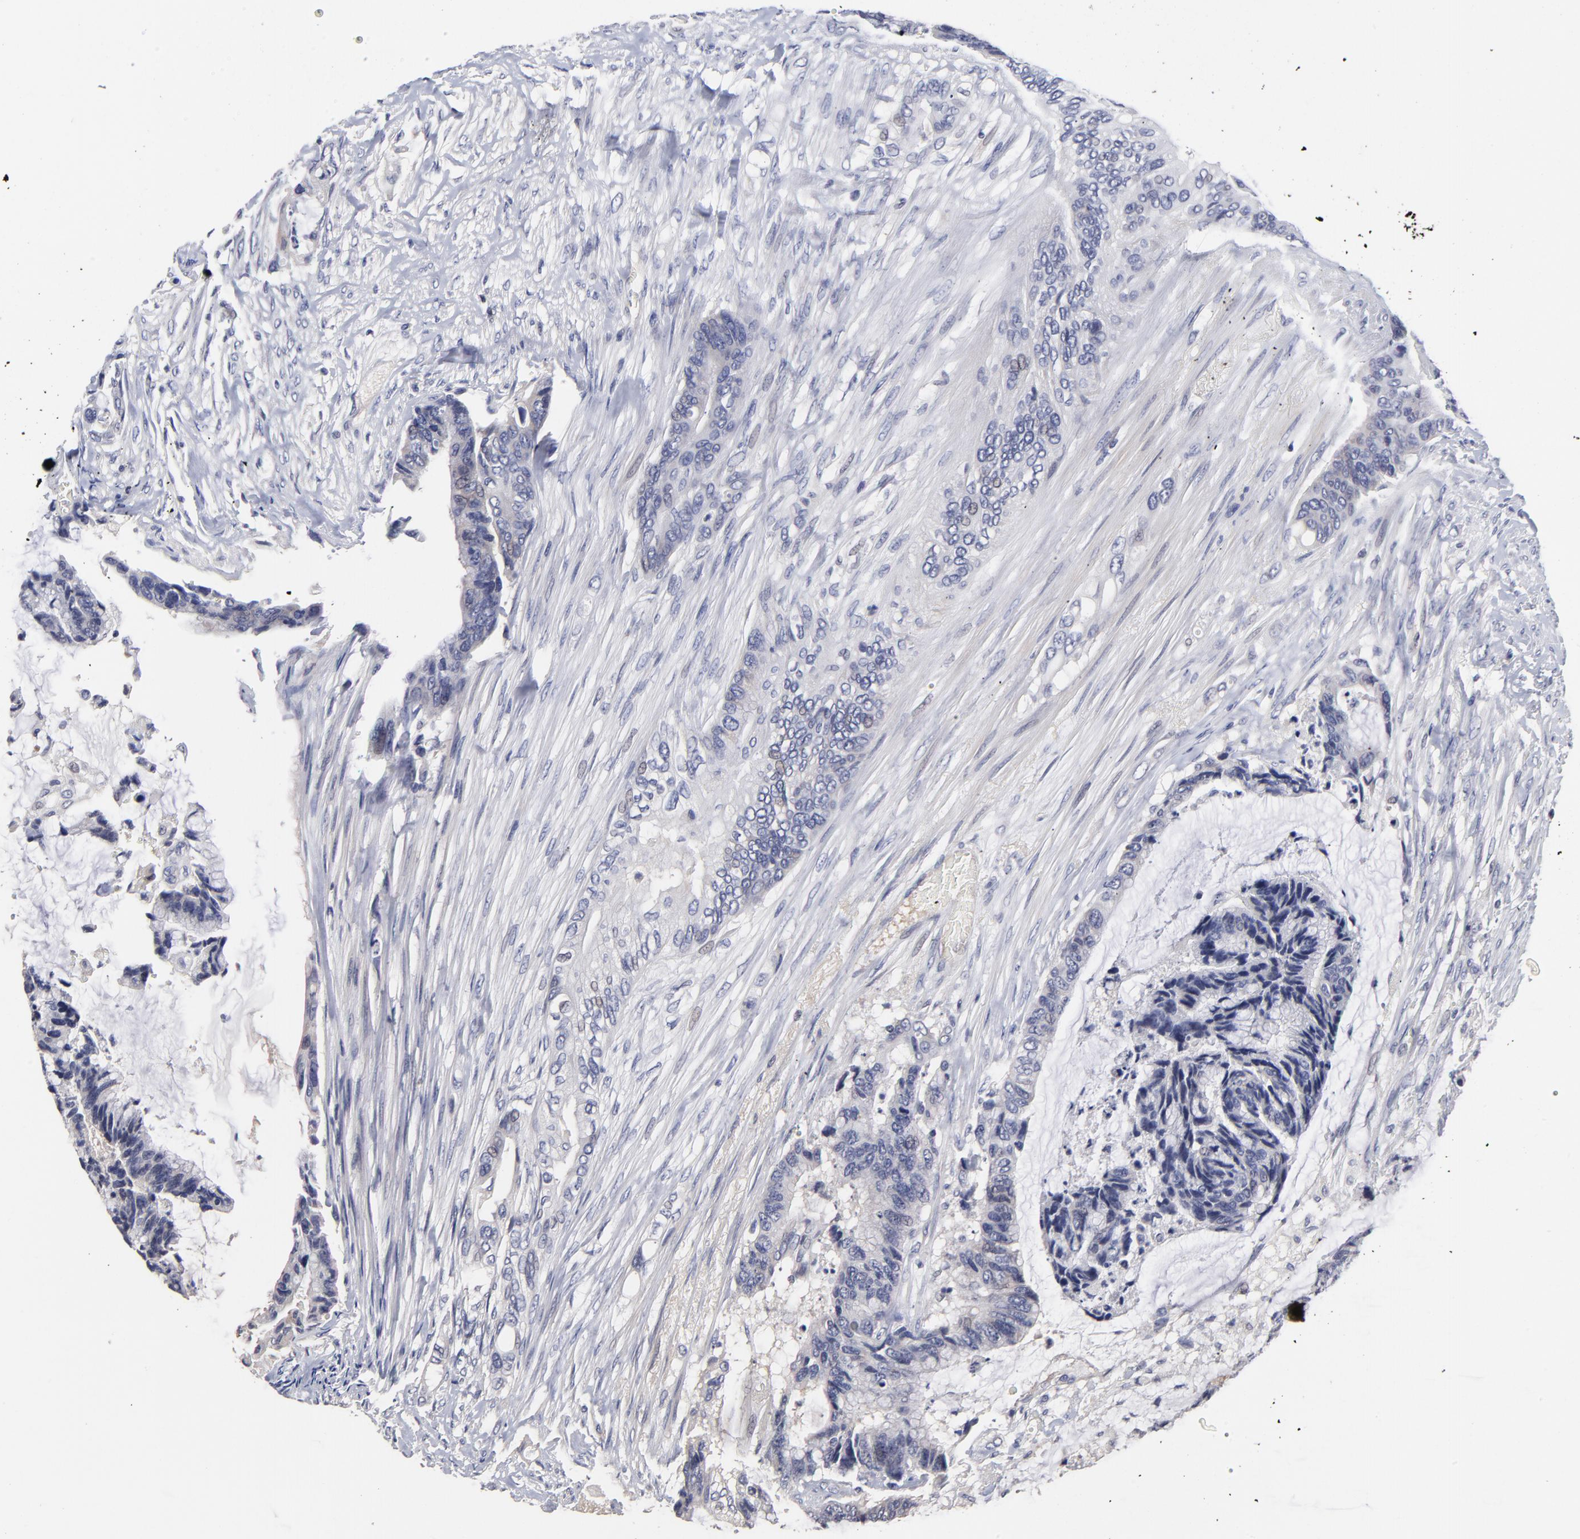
{"staining": {"intensity": "negative", "quantity": "none", "location": "none"}, "tissue": "colorectal cancer", "cell_type": "Tumor cells", "image_type": "cancer", "snomed": [{"axis": "morphology", "description": "Adenocarcinoma, NOS"}, {"axis": "topography", "description": "Rectum"}], "caption": "Immunohistochemical staining of colorectal cancer (adenocarcinoma) reveals no significant positivity in tumor cells.", "gene": "TRAT1", "patient": {"sex": "female", "age": 59}}